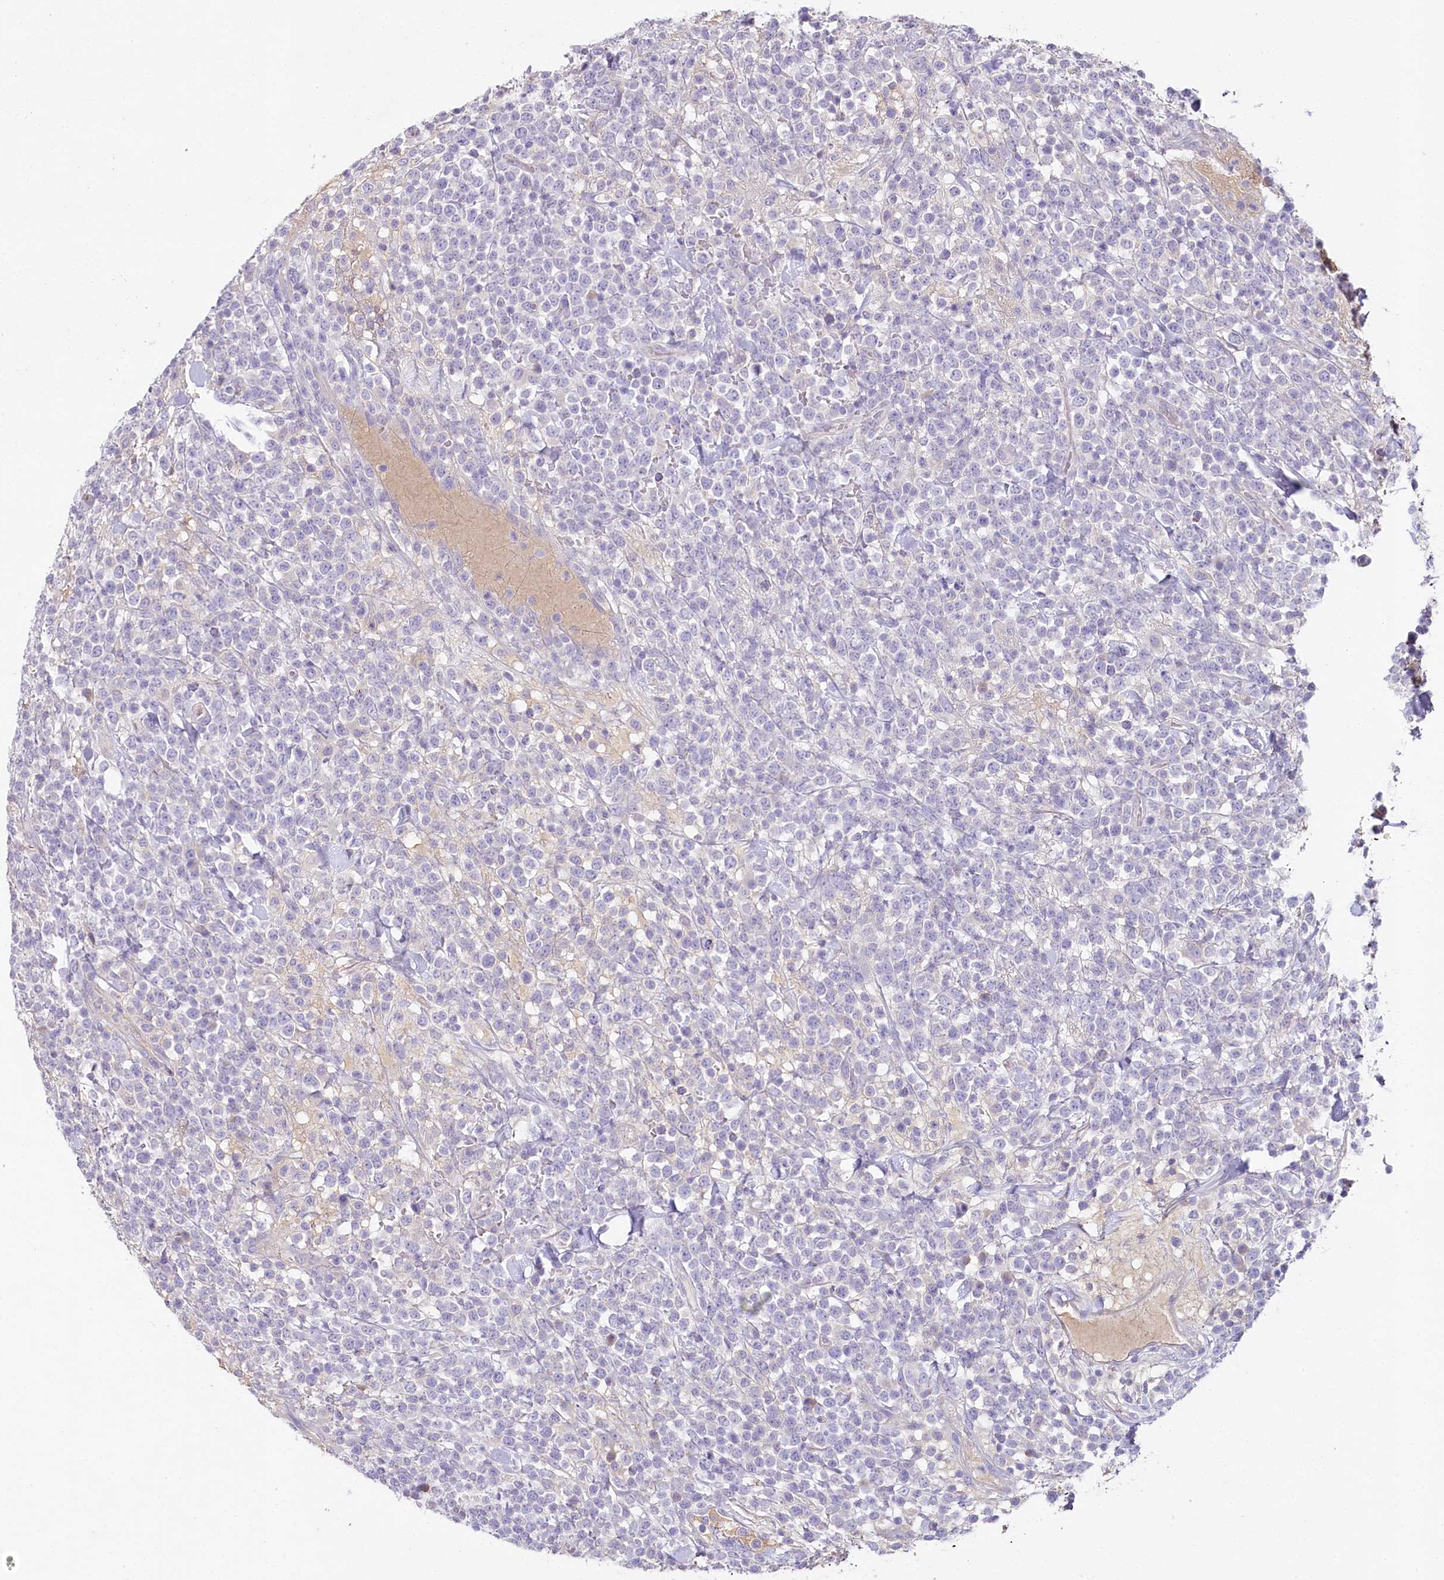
{"staining": {"intensity": "negative", "quantity": "none", "location": "none"}, "tissue": "lymphoma", "cell_type": "Tumor cells", "image_type": "cancer", "snomed": [{"axis": "morphology", "description": "Malignant lymphoma, non-Hodgkin's type, High grade"}, {"axis": "topography", "description": "Colon"}], "caption": "This is a histopathology image of IHC staining of lymphoma, which shows no expression in tumor cells. (Stains: DAB IHC with hematoxylin counter stain, Microscopy: brightfield microscopy at high magnification).", "gene": "HPD", "patient": {"sex": "female", "age": 53}}